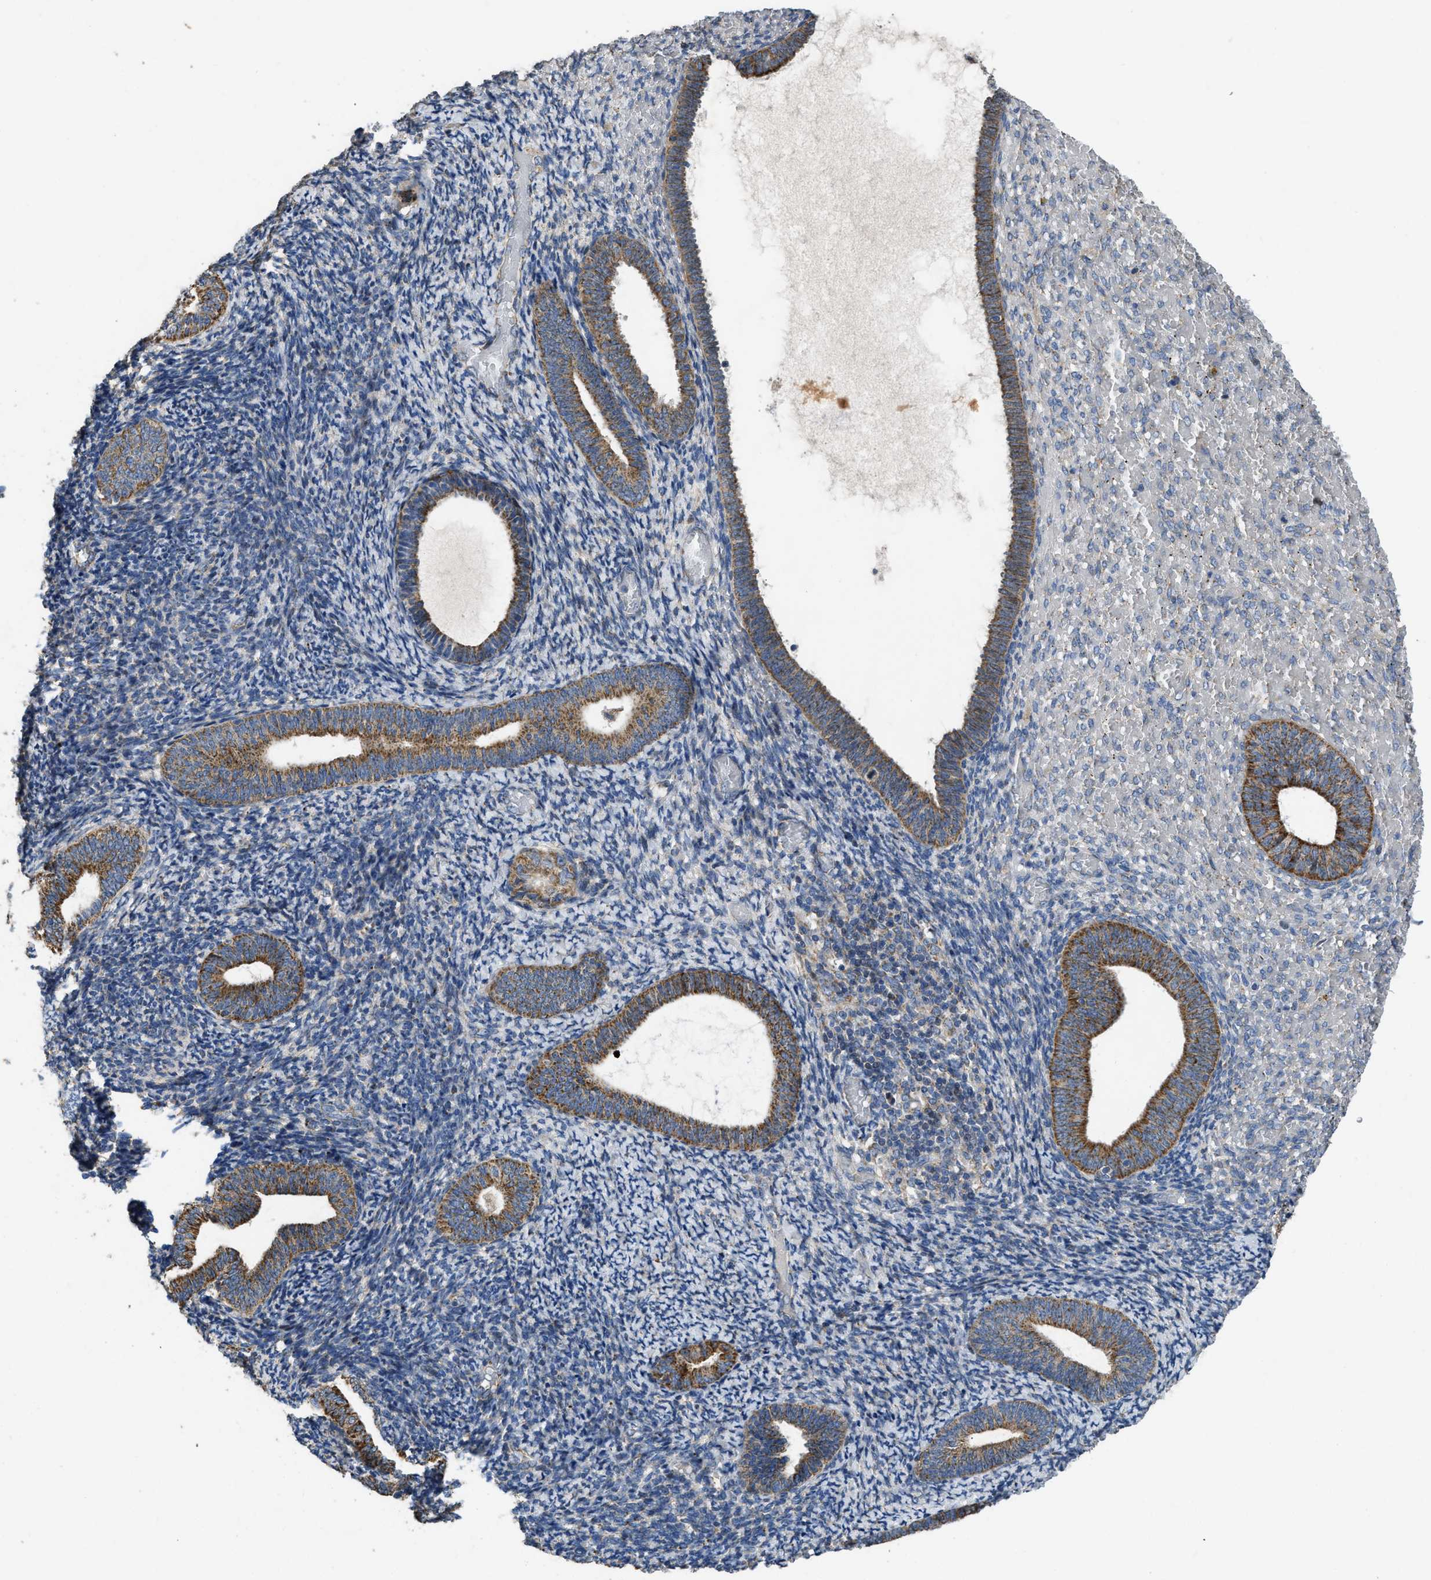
{"staining": {"intensity": "negative", "quantity": "none", "location": "none"}, "tissue": "endometrium", "cell_type": "Cells in endometrial stroma", "image_type": "normal", "snomed": [{"axis": "morphology", "description": "Normal tissue, NOS"}, {"axis": "topography", "description": "Endometrium"}], "caption": "Immunohistochemistry (IHC) histopathology image of unremarkable endometrium: human endometrium stained with DAB demonstrates no significant protein expression in cells in endometrial stroma.", "gene": "TMEM150A", "patient": {"sex": "female", "age": 66}}